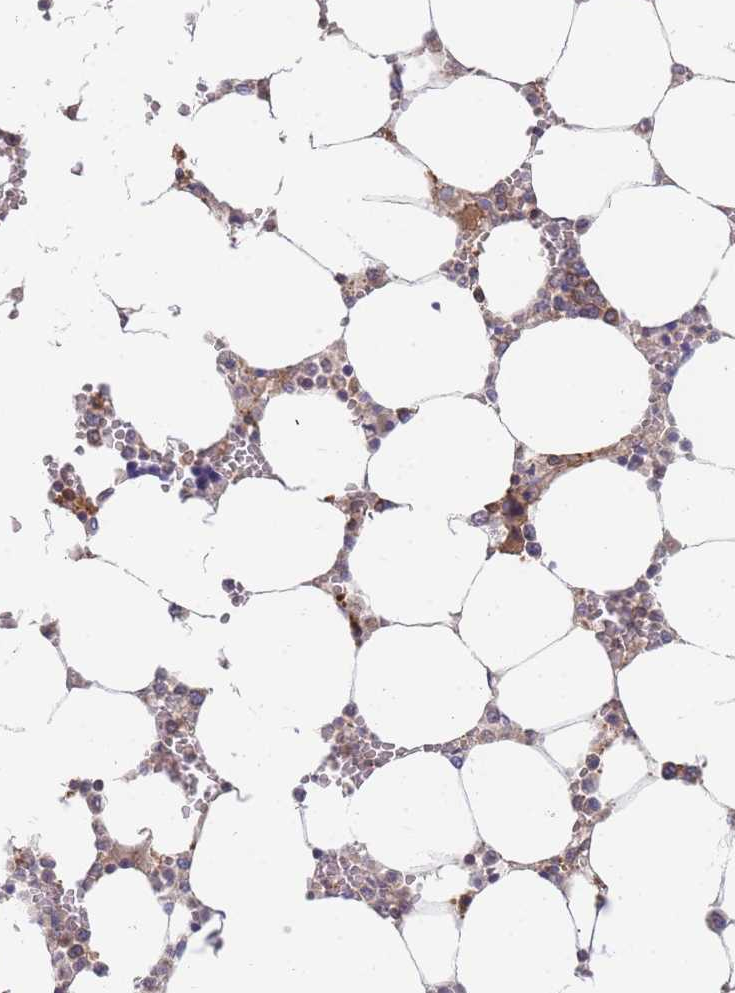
{"staining": {"intensity": "weak", "quantity": "<25%", "location": "cytoplasmic/membranous"}, "tissue": "bone marrow", "cell_type": "Hematopoietic cells", "image_type": "normal", "snomed": [{"axis": "morphology", "description": "Normal tissue, NOS"}, {"axis": "topography", "description": "Bone marrow"}], "caption": "Immunohistochemistry (IHC) of benign bone marrow exhibits no positivity in hematopoietic cells.", "gene": "MRPS18B", "patient": {"sex": "male", "age": 64}}